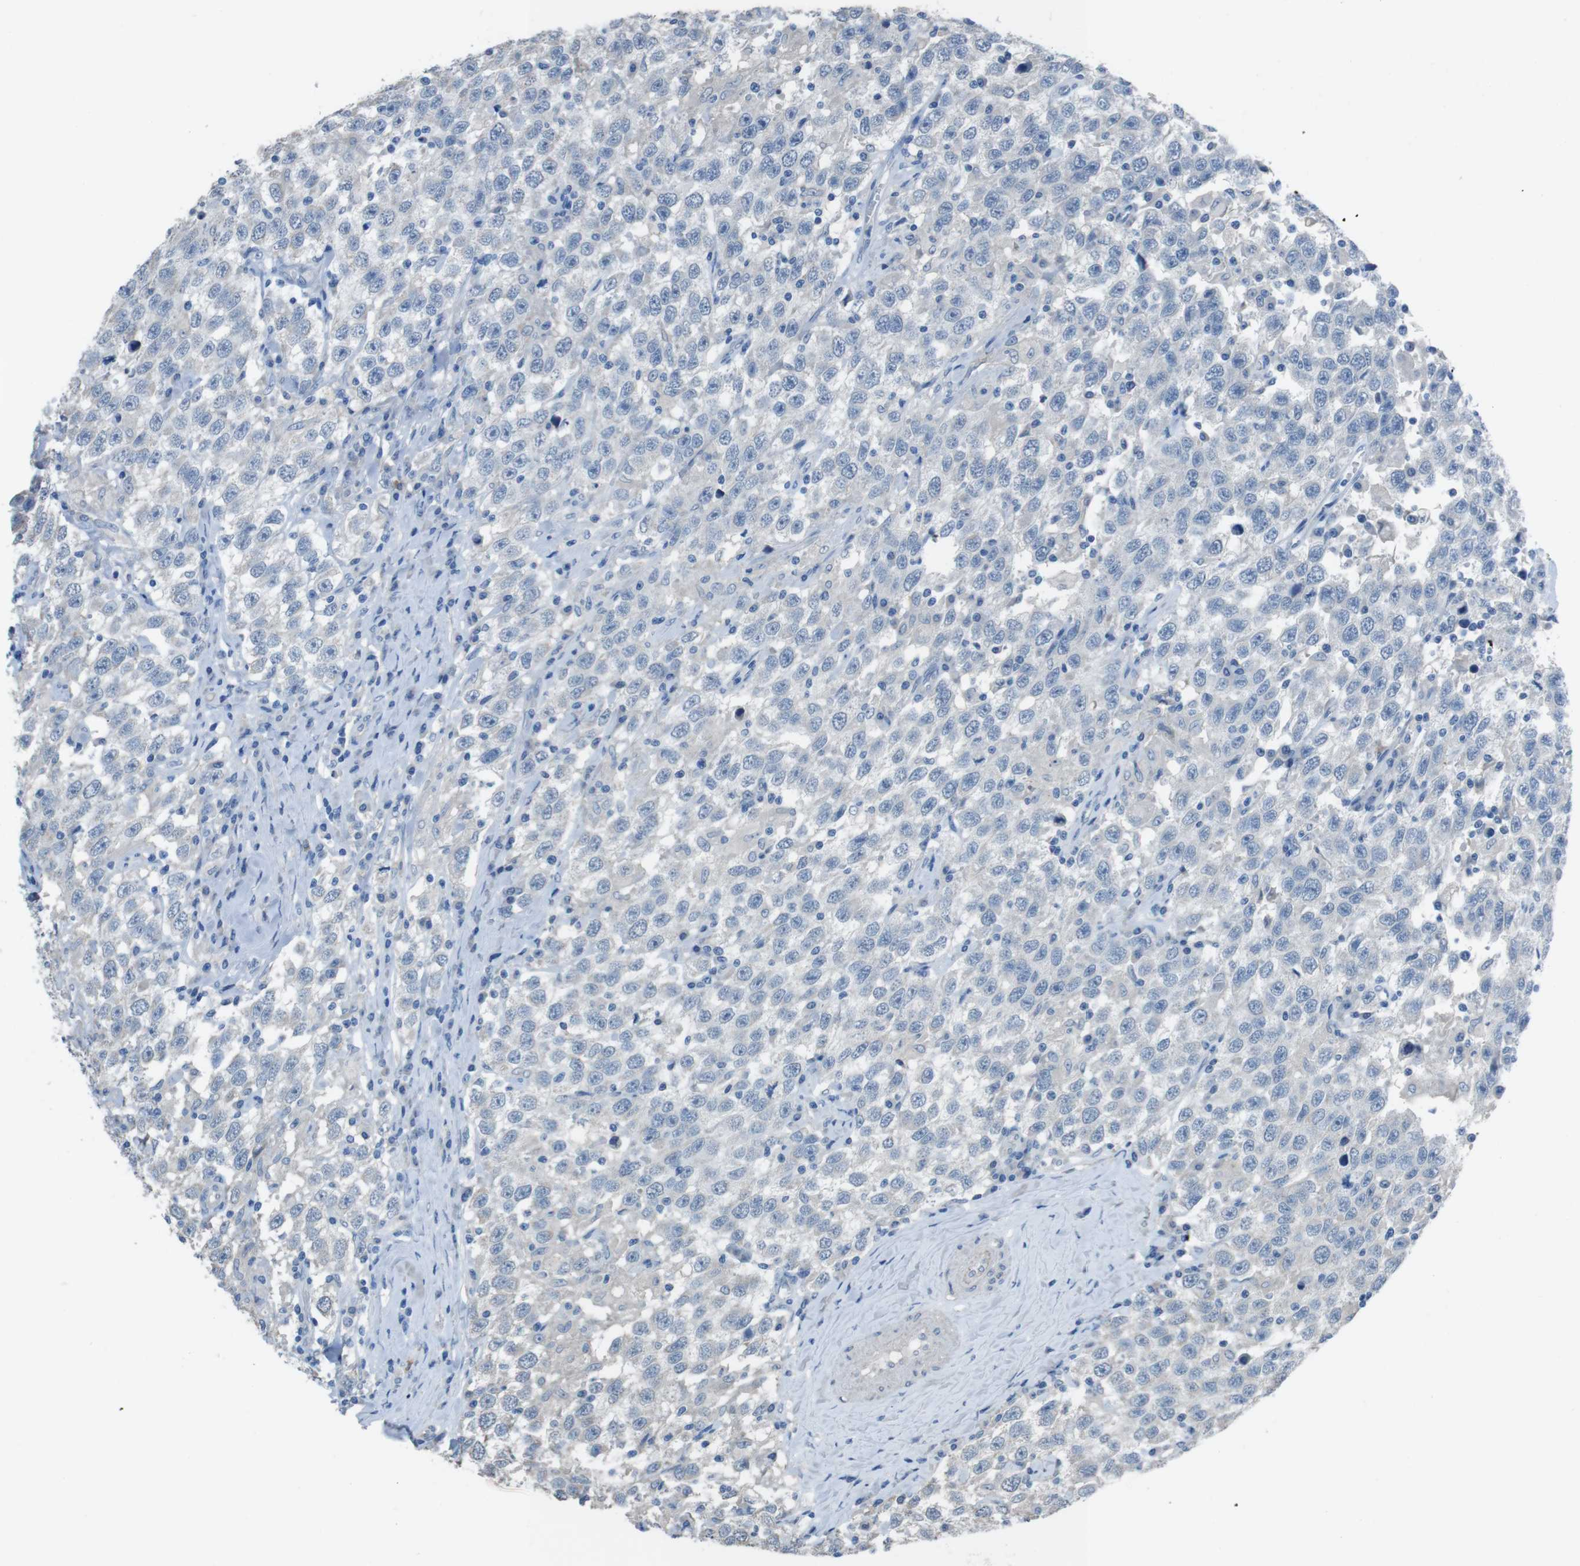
{"staining": {"intensity": "negative", "quantity": "none", "location": "none"}, "tissue": "testis cancer", "cell_type": "Tumor cells", "image_type": "cancer", "snomed": [{"axis": "morphology", "description": "Seminoma, NOS"}, {"axis": "topography", "description": "Testis"}], "caption": "Immunohistochemistry image of human testis cancer (seminoma) stained for a protein (brown), which exhibits no expression in tumor cells.", "gene": "CYP2C8", "patient": {"sex": "male", "age": 41}}